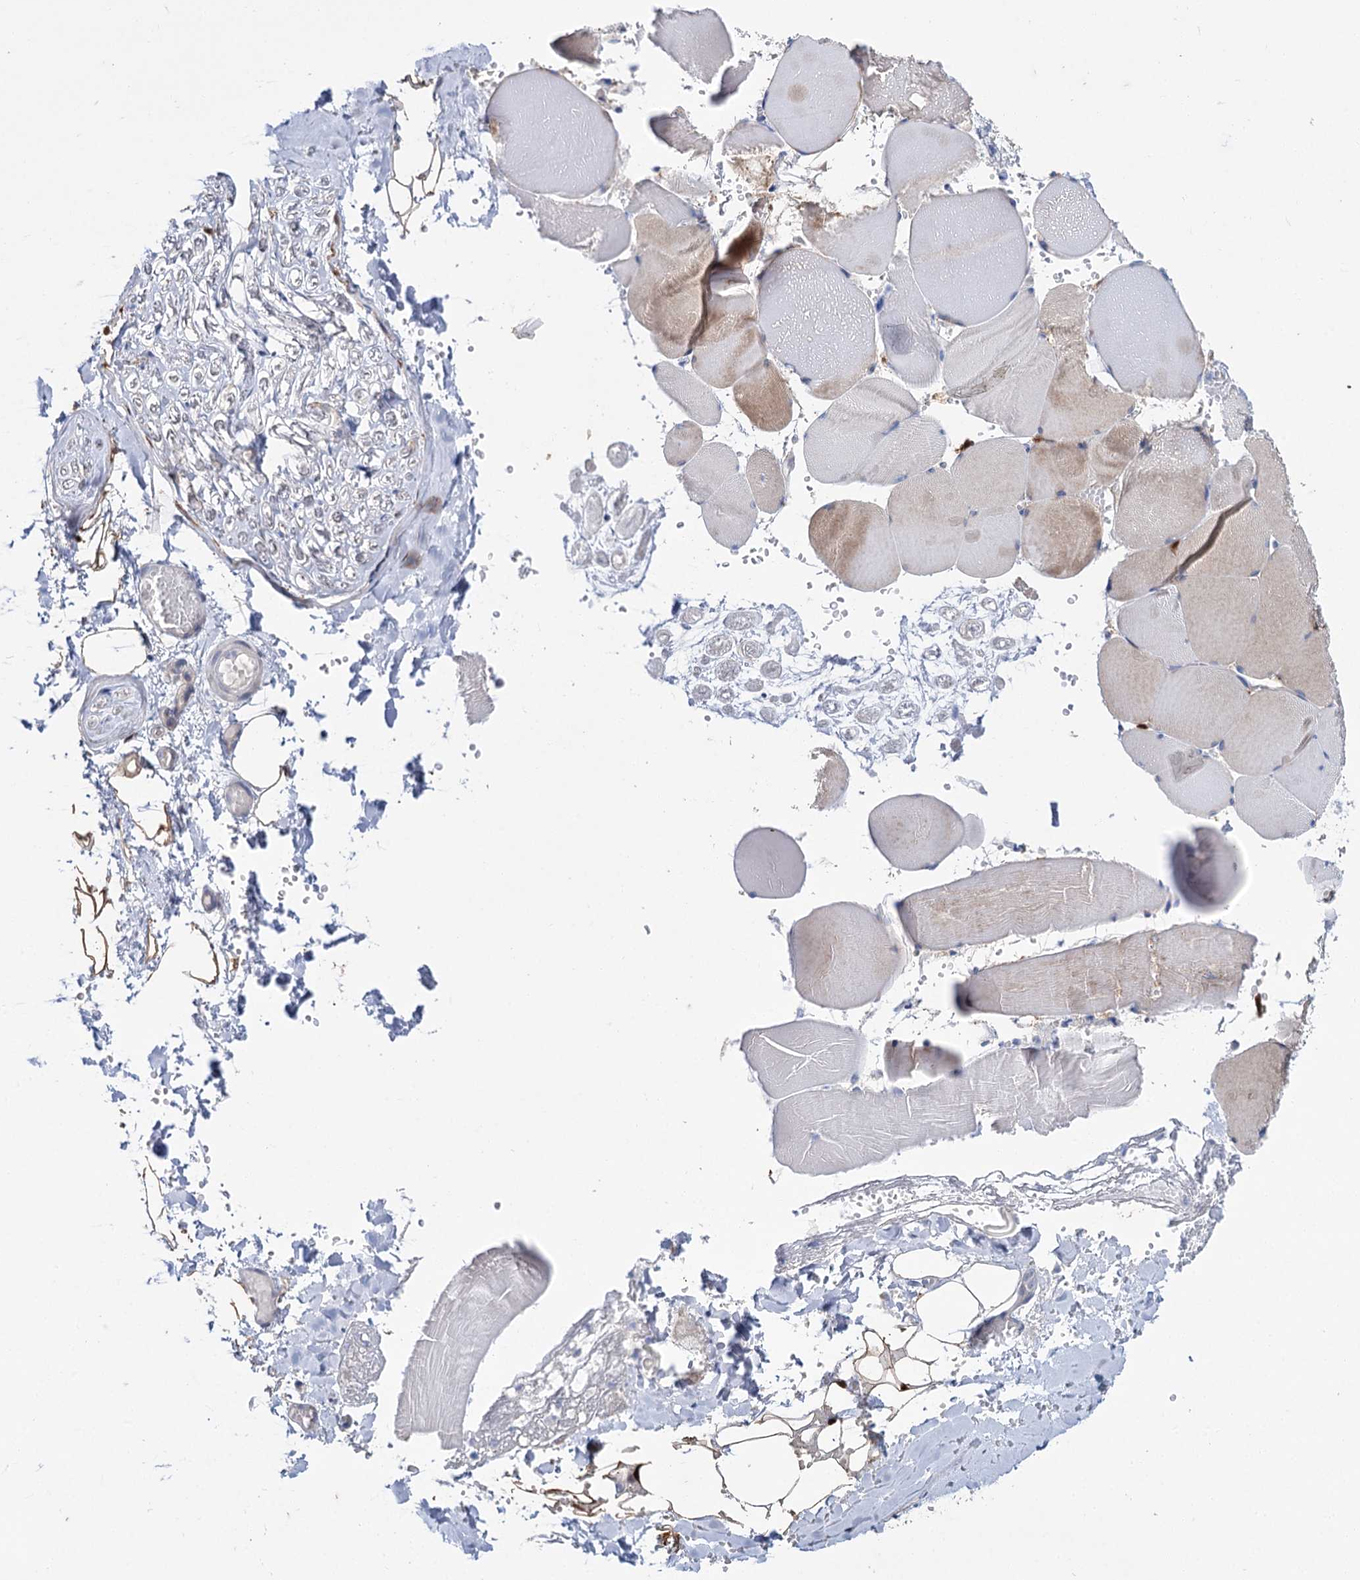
{"staining": {"intensity": "strong", "quantity": ">75%", "location": "cytoplasmic/membranous,nuclear"}, "tissue": "adipose tissue", "cell_type": "Adipocytes", "image_type": "normal", "snomed": [{"axis": "morphology", "description": "Normal tissue, NOS"}, {"axis": "topography", "description": "Skeletal muscle"}, {"axis": "topography", "description": "Peripheral nerve tissue"}], "caption": "Protein staining by immunohistochemistry reveals strong cytoplasmic/membranous,nuclear staining in about >75% of adipocytes in unremarkable adipose tissue. The protein of interest is shown in brown color, while the nuclei are stained blue.", "gene": "LYZL4", "patient": {"sex": "female", "age": 55}}